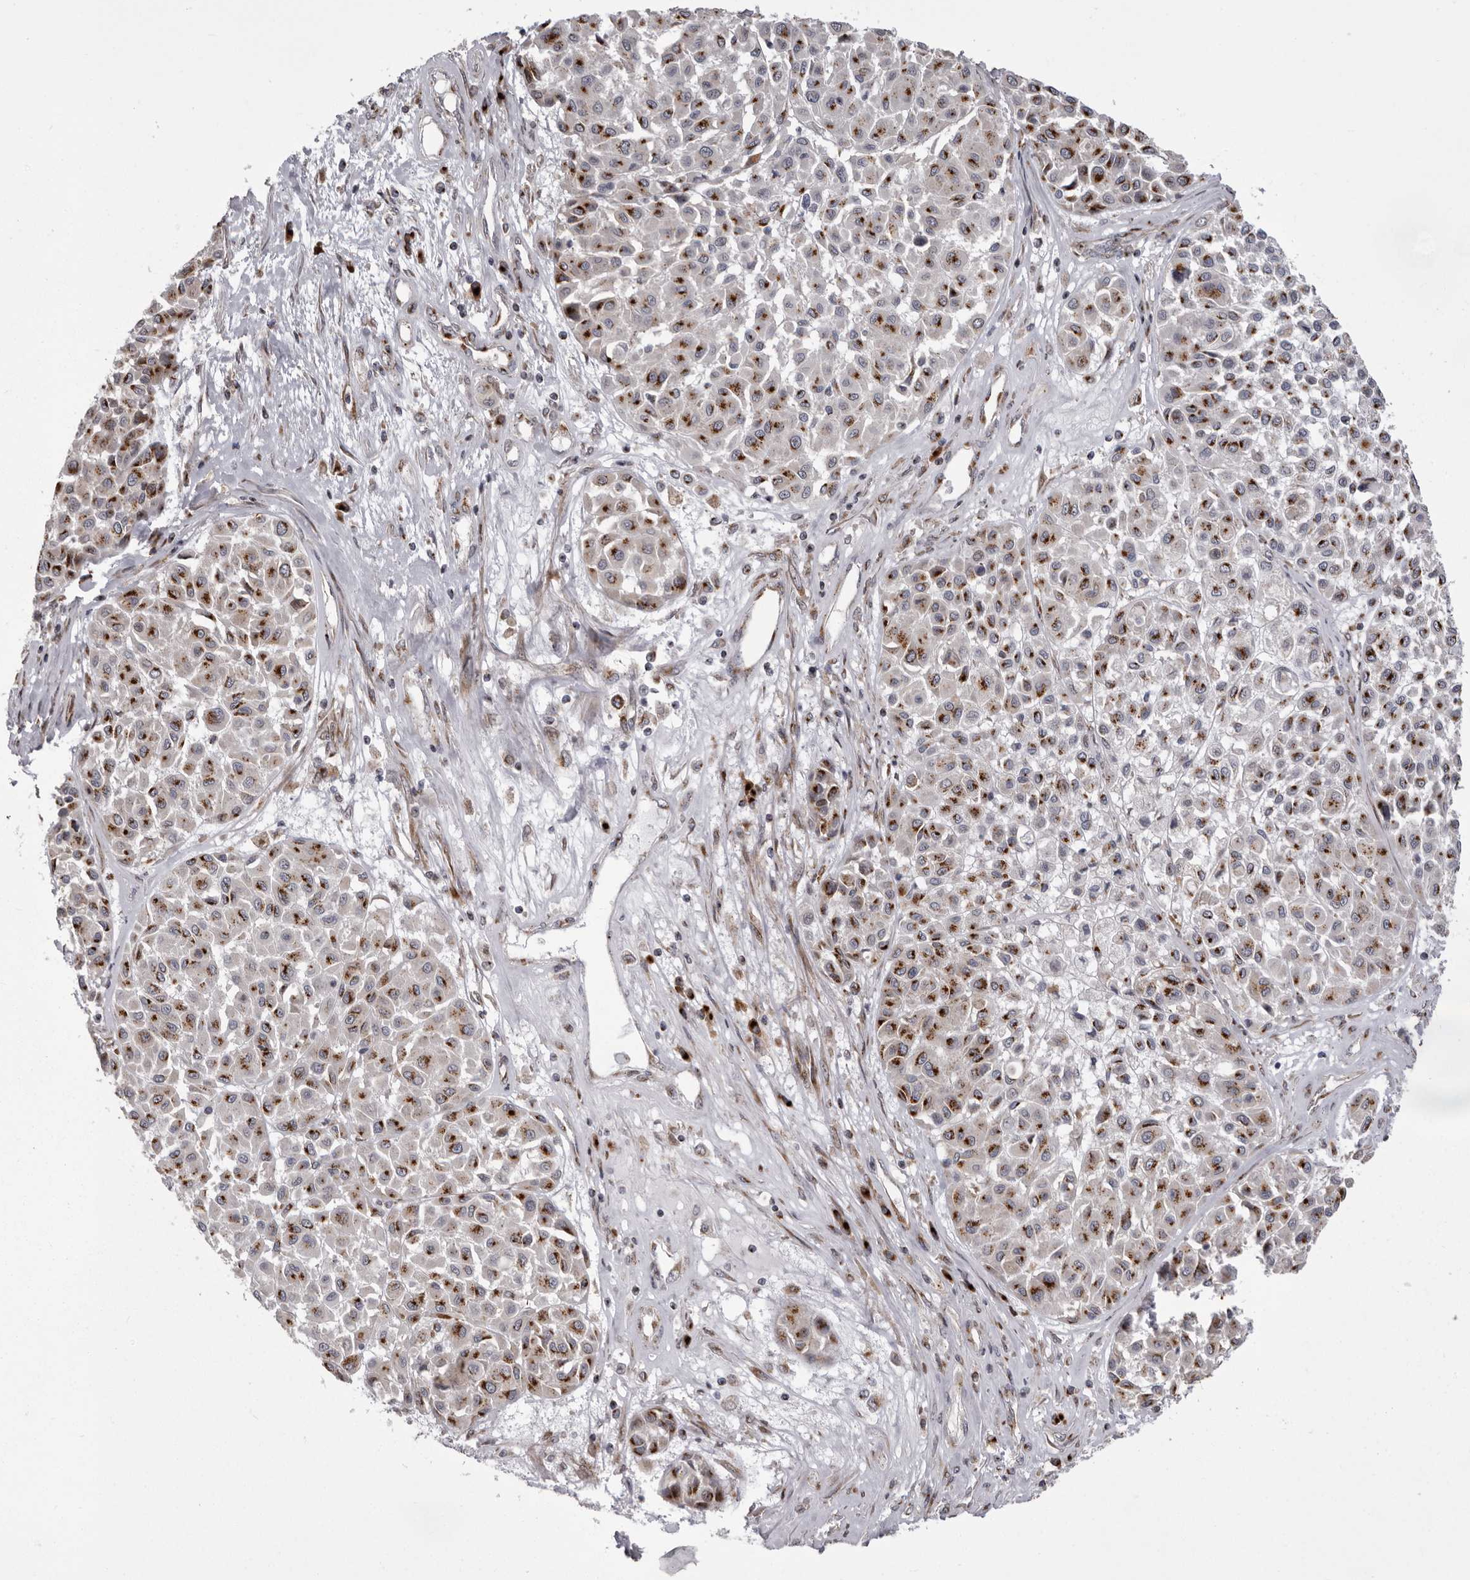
{"staining": {"intensity": "strong", "quantity": ">75%", "location": "cytoplasmic/membranous"}, "tissue": "melanoma", "cell_type": "Tumor cells", "image_type": "cancer", "snomed": [{"axis": "morphology", "description": "Malignant melanoma, Metastatic site"}, {"axis": "topography", "description": "Soft tissue"}], "caption": "Immunohistochemical staining of human melanoma shows strong cytoplasmic/membranous protein positivity in approximately >75% of tumor cells. The staining was performed using DAB (3,3'-diaminobenzidine), with brown indicating positive protein expression. Nuclei are stained blue with hematoxylin.", "gene": "WDR47", "patient": {"sex": "male", "age": 41}}